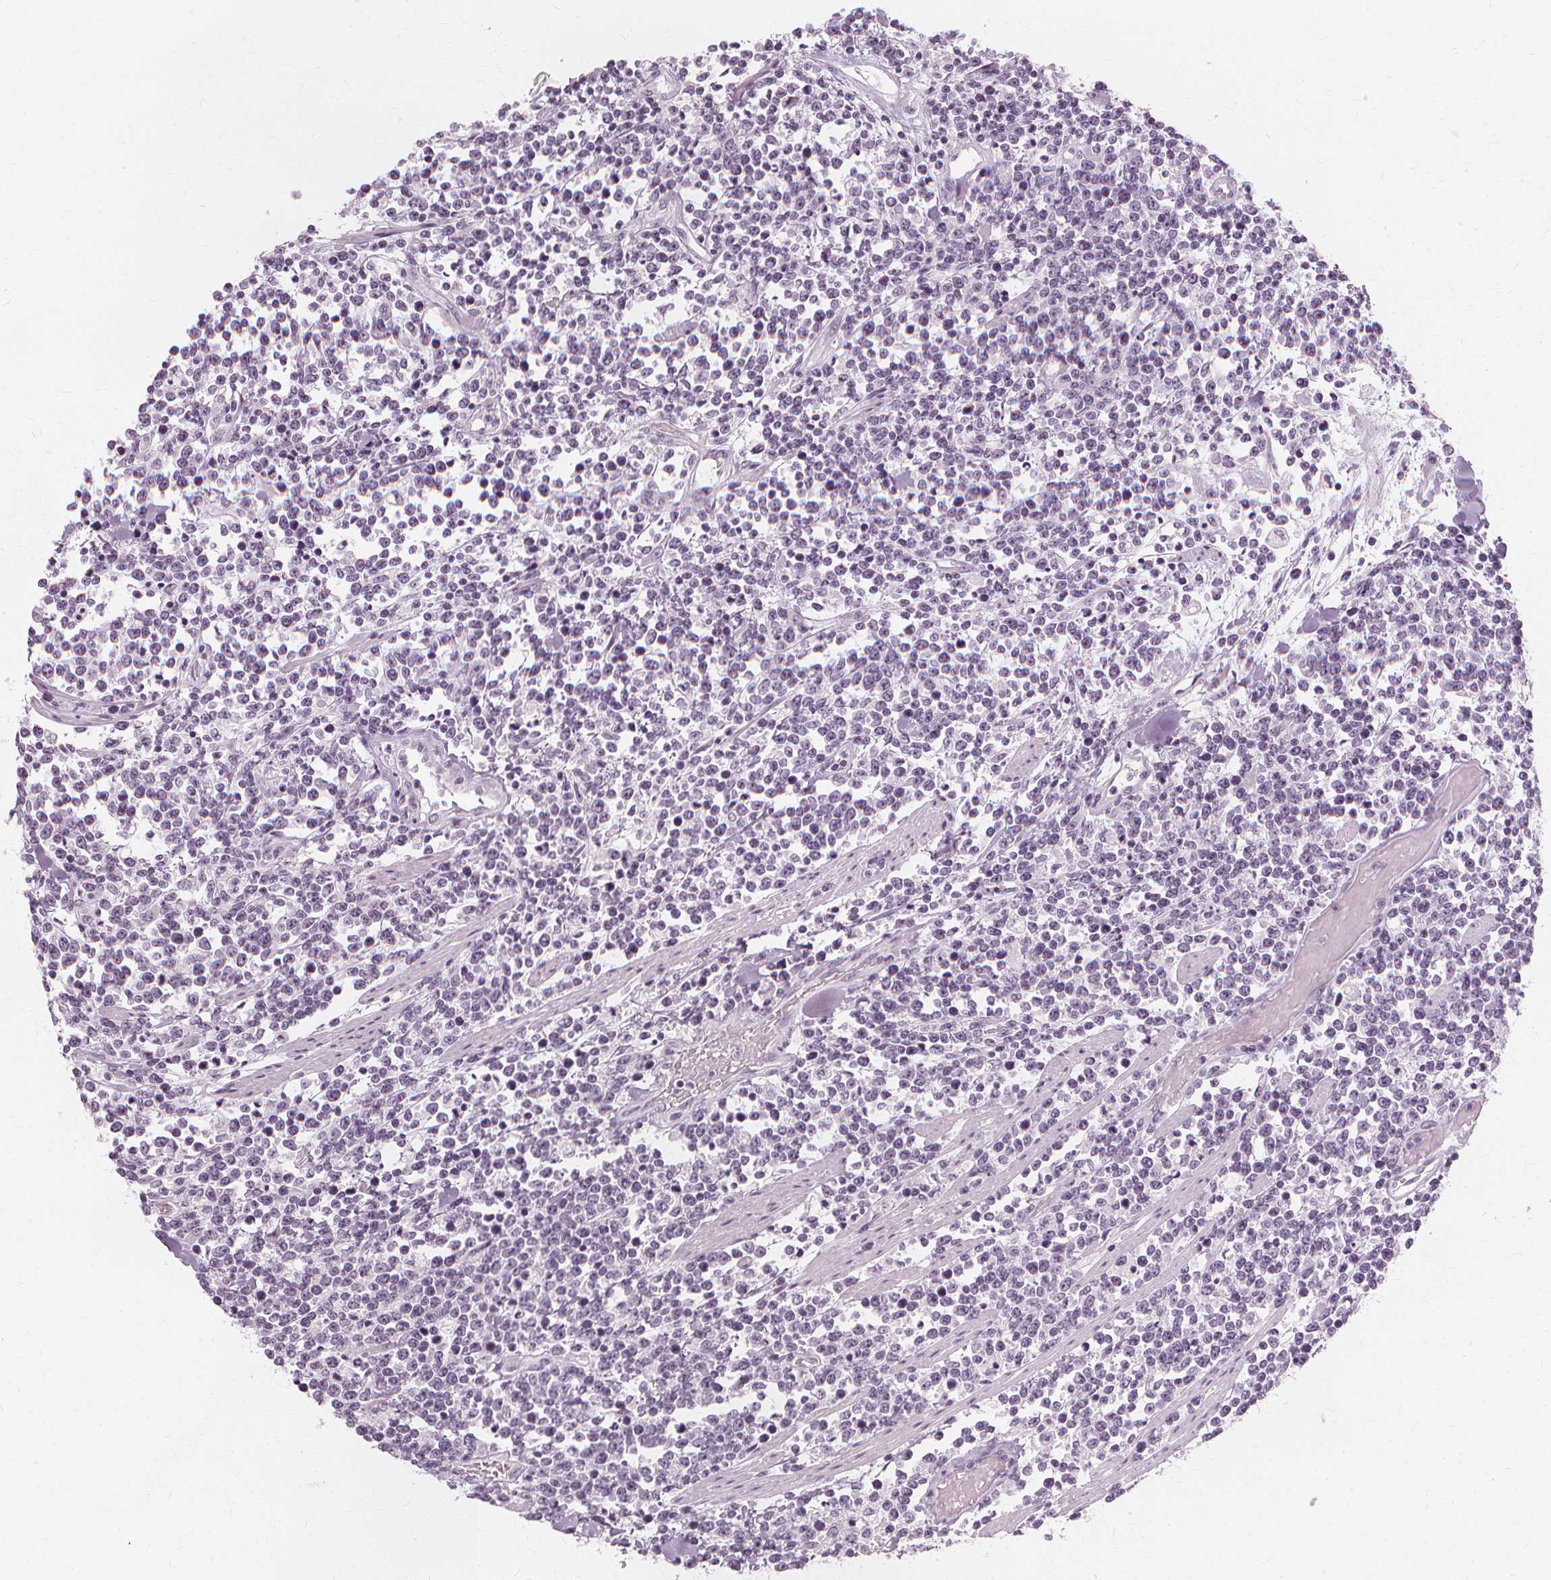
{"staining": {"intensity": "negative", "quantity": "none", "location": "none"}, "tissue": "lymphoma", "cell_type": "Tumor cells", "image_type": "cancer", "snomed": [{"axis": "morphology", "description": "Malignant lymphoma, non-Hodgkin's type, High grade"}, {"axis": "topography", "description": "Colon"}], "caption": "Immunohistochemistry (IHC) image of human lymphoma stained for a protein (brown), which shows no staining in tumor cells.", "gene": "NXPE1", "patient": {"sex": "male", "age": 82}}